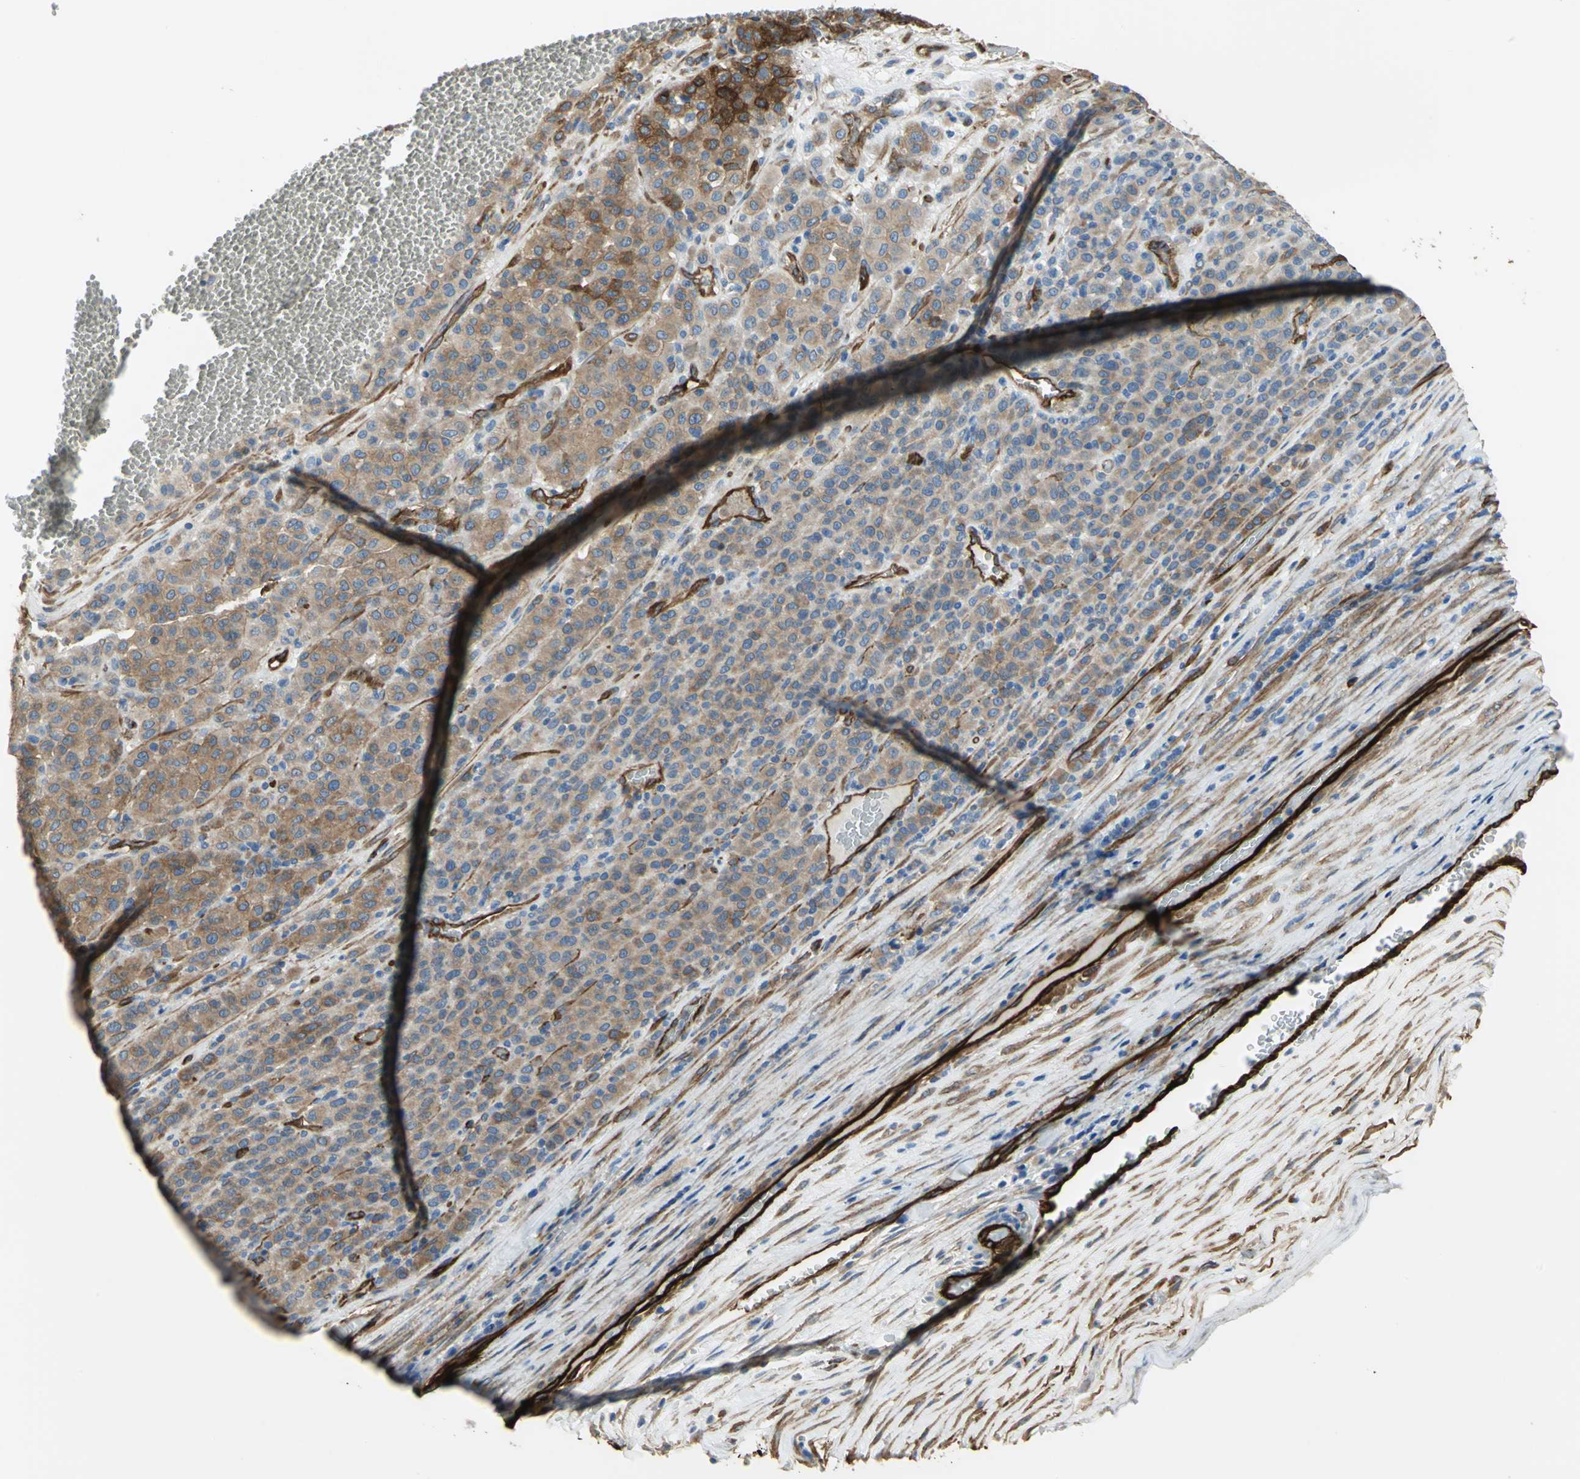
{"staining": {"intensity": "moderate", "quantity": ">75%", "location": "cytoplasmic/membranous"}, "tissue": "melanoma", "cell_type": "Tumor cells", "image_type": "cancer", "snomed": [{"axis": "morphology", "description": "Malignant melanoma, Metastatic site"}, {"axis": "topography", "description": "Pancreas"}], "caption": "Immunohistochemistry (IHC) photomicrograph of melanoma stained for a protein (brown), which shows medium levels of moderate cytoplasmic/membranous staining in about >75% of tumor cells.", "gene": "FLNB", "patient": {"sex": "female", "age": 30}}